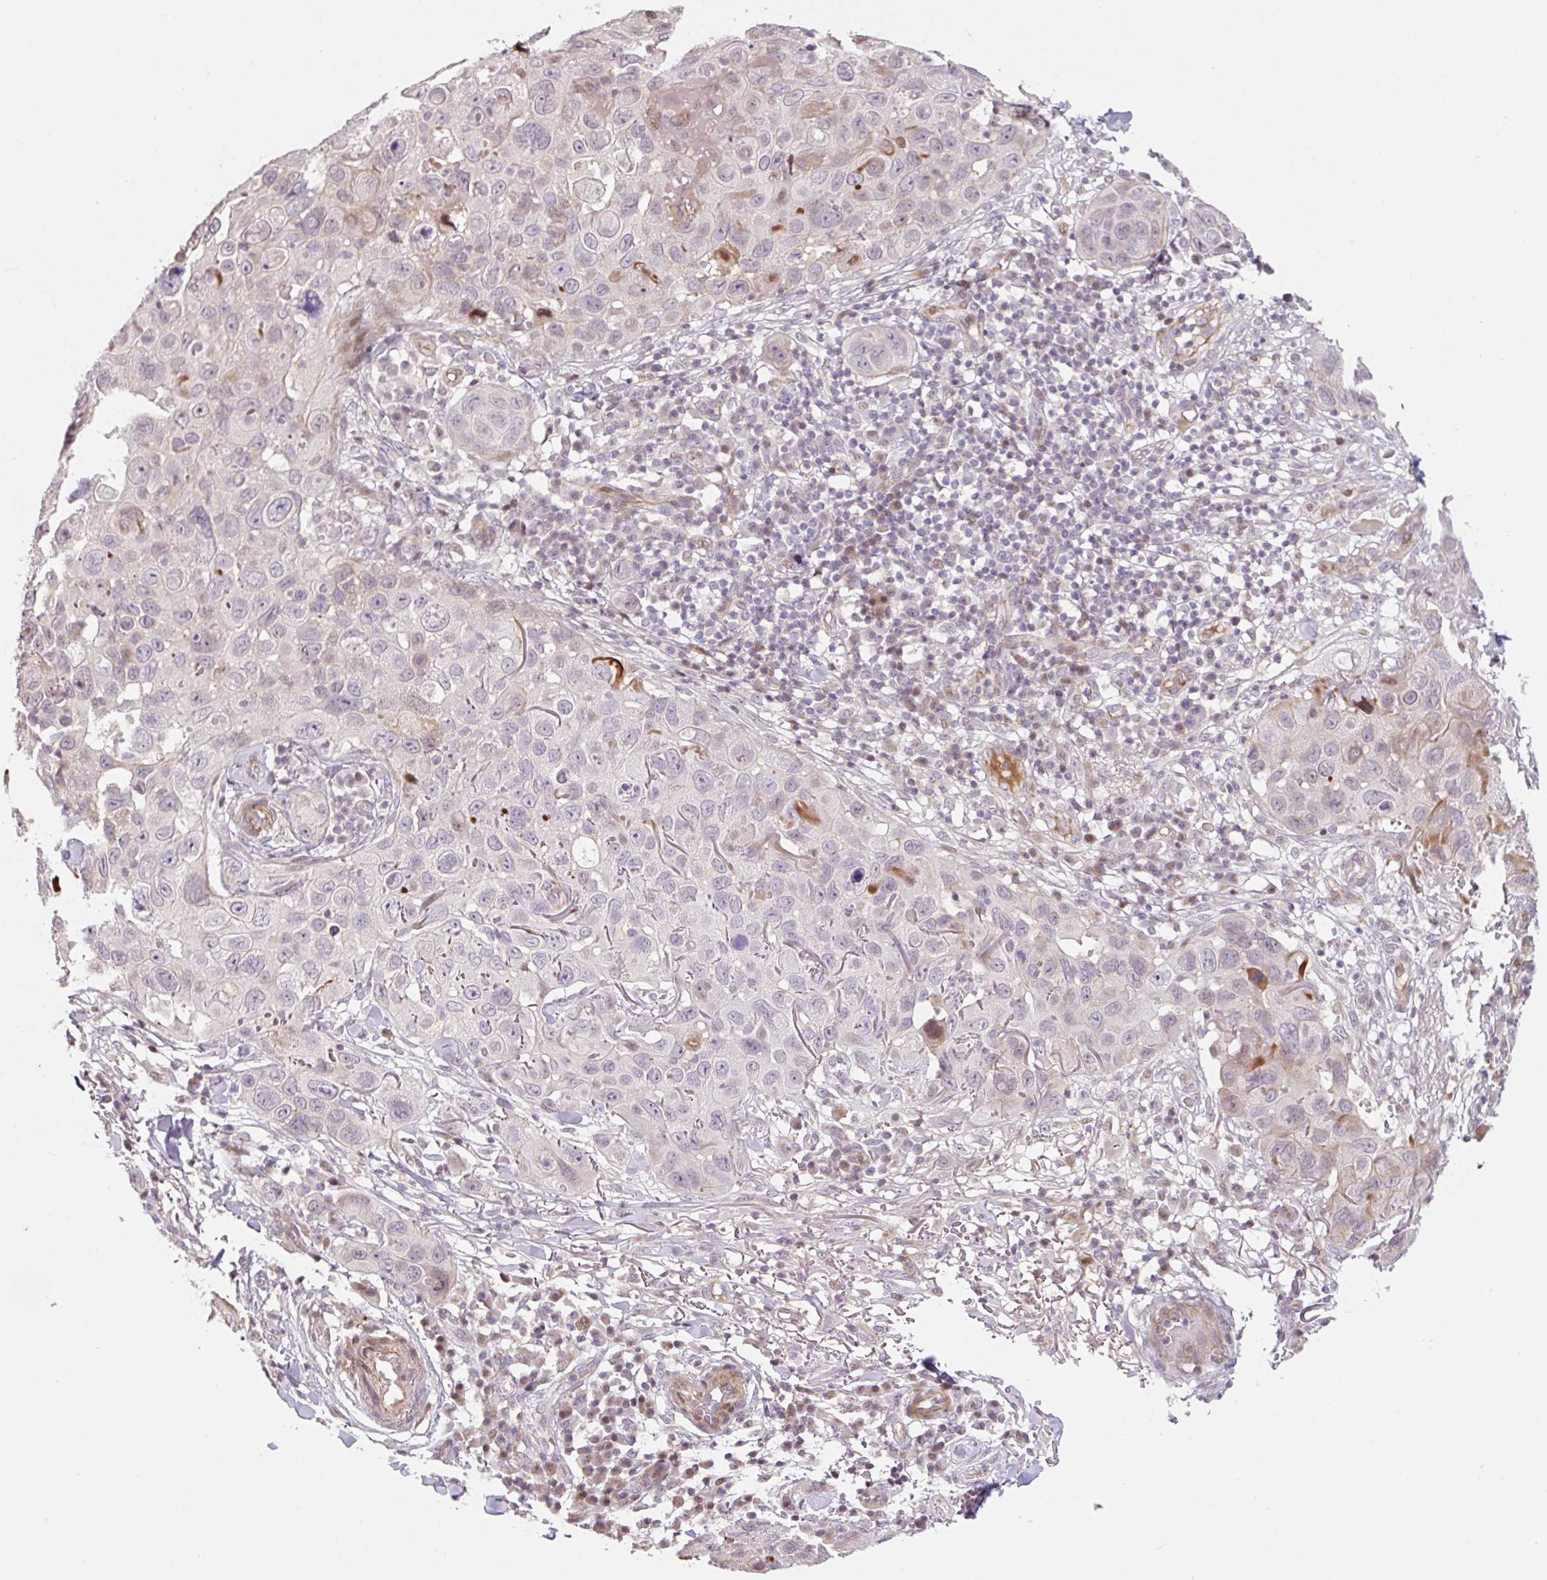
{"staining": {"intensity": "negative", "quantity": "none", "location": "none"}, "tissue": "skin cancer", "cell_type": "Tumor cells", "image_type": "cancer", "snomed": [{"axis": "morphology", "description": "Squamous cell carcinoma in situ, NOS"}, {"axis": "morphology", "description": "Squamous cell carcinoma, NOS"}, {"axis": "topography", "description": "Skin"}], "caption": "The IHC image has no significant expression in tumor cells of skin squamous cell carcinoma in situ tissue.", "gene": "ZNF552", "patient": {"sex": "male", "age": 93}}